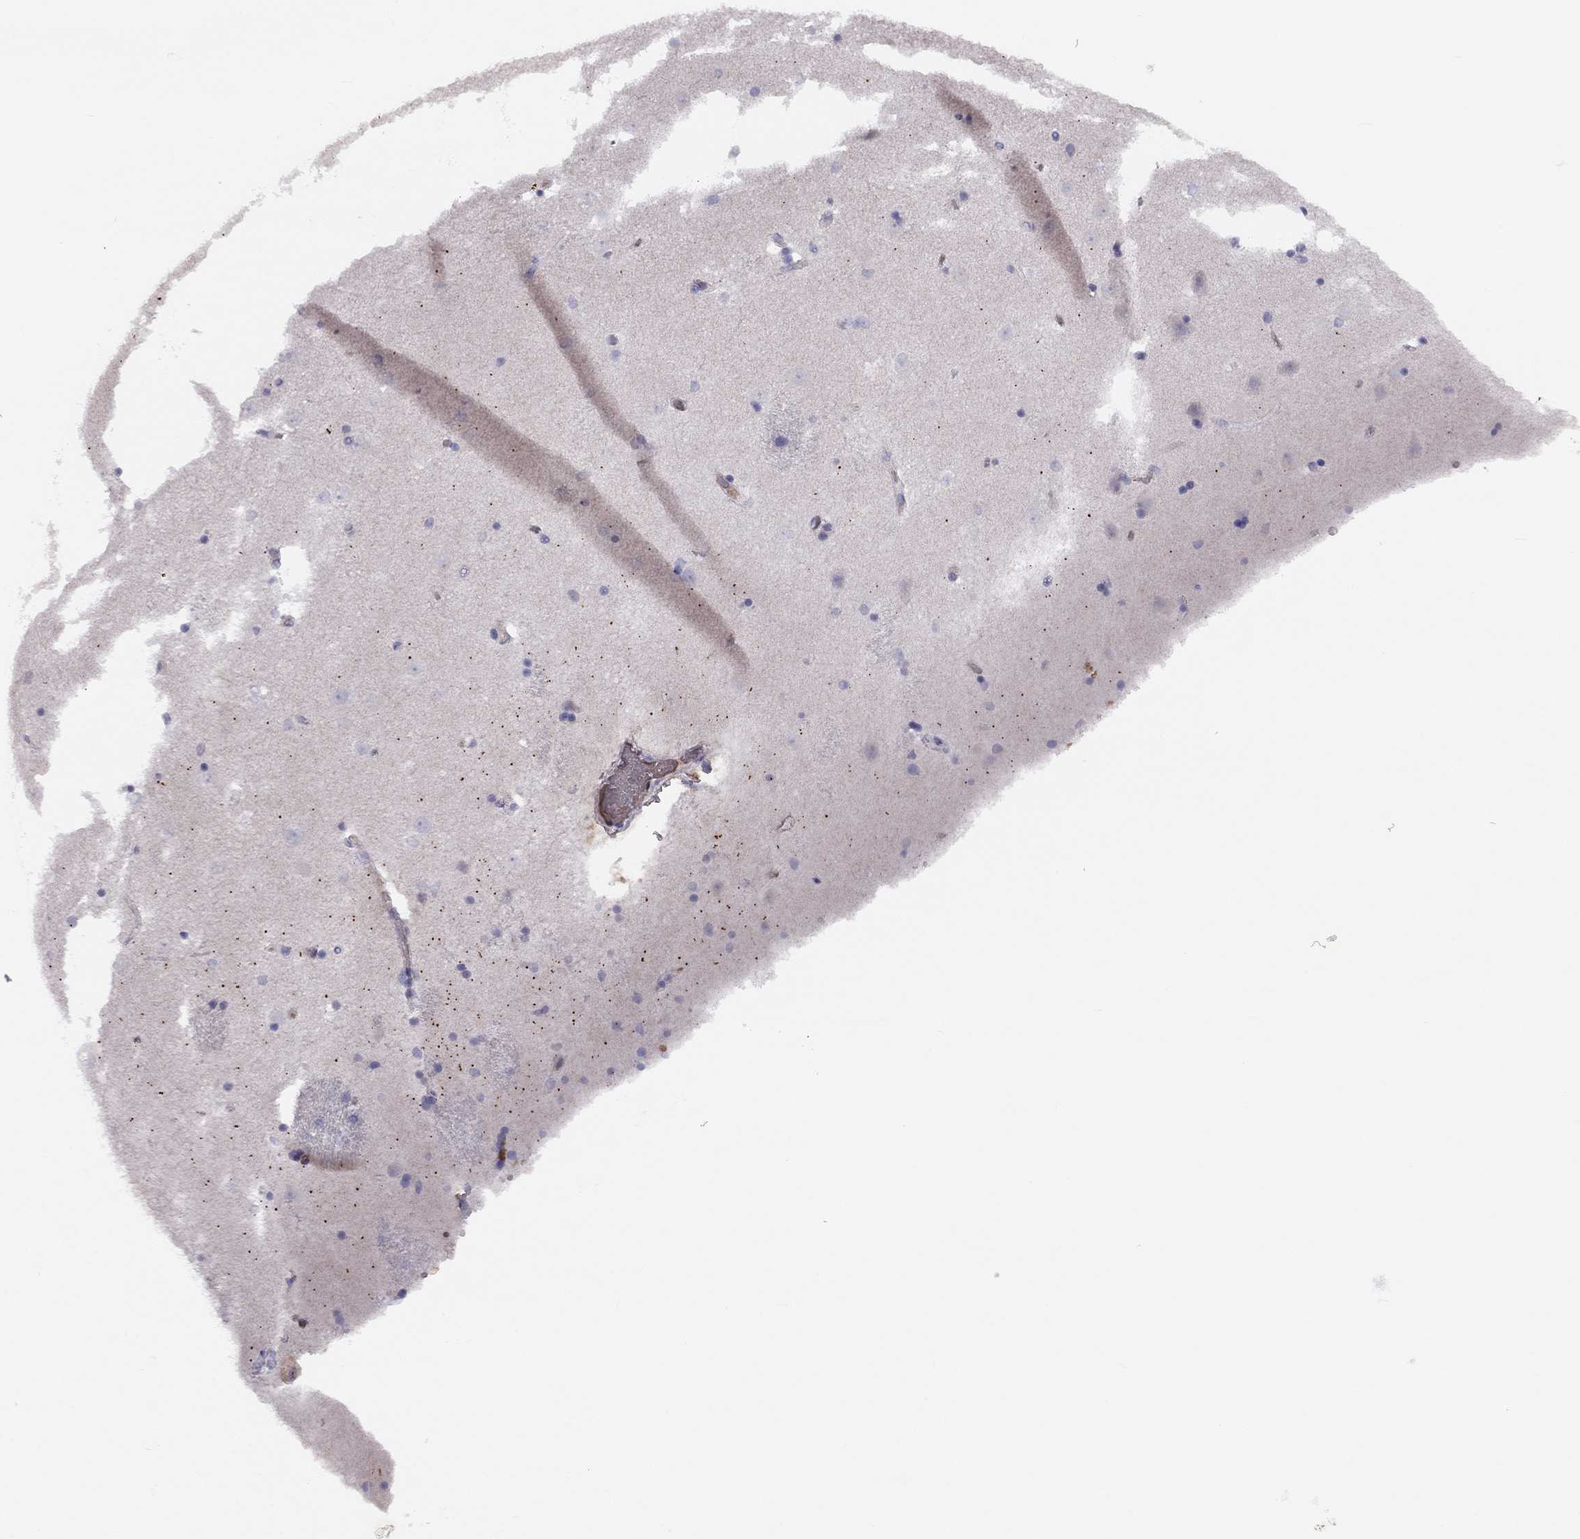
{"staining": {"intensity": "negative", "quantity": "none", "location": "none"}, "tissue": "caudate", "cell_type": "Glial cells", "image_type": "normal", "snomed": [{"axis": "morphology", "description": "Normal tissue, NOS"}, {"axis": "topography", "description": "Lateral ventricle wall"}], "caption": "This is an immunohistochemistry image of unremarkable human caudate. There is no staining in glial cells.", "gene": "RHCE", "patient": {"sex": "male", "age": 51}}